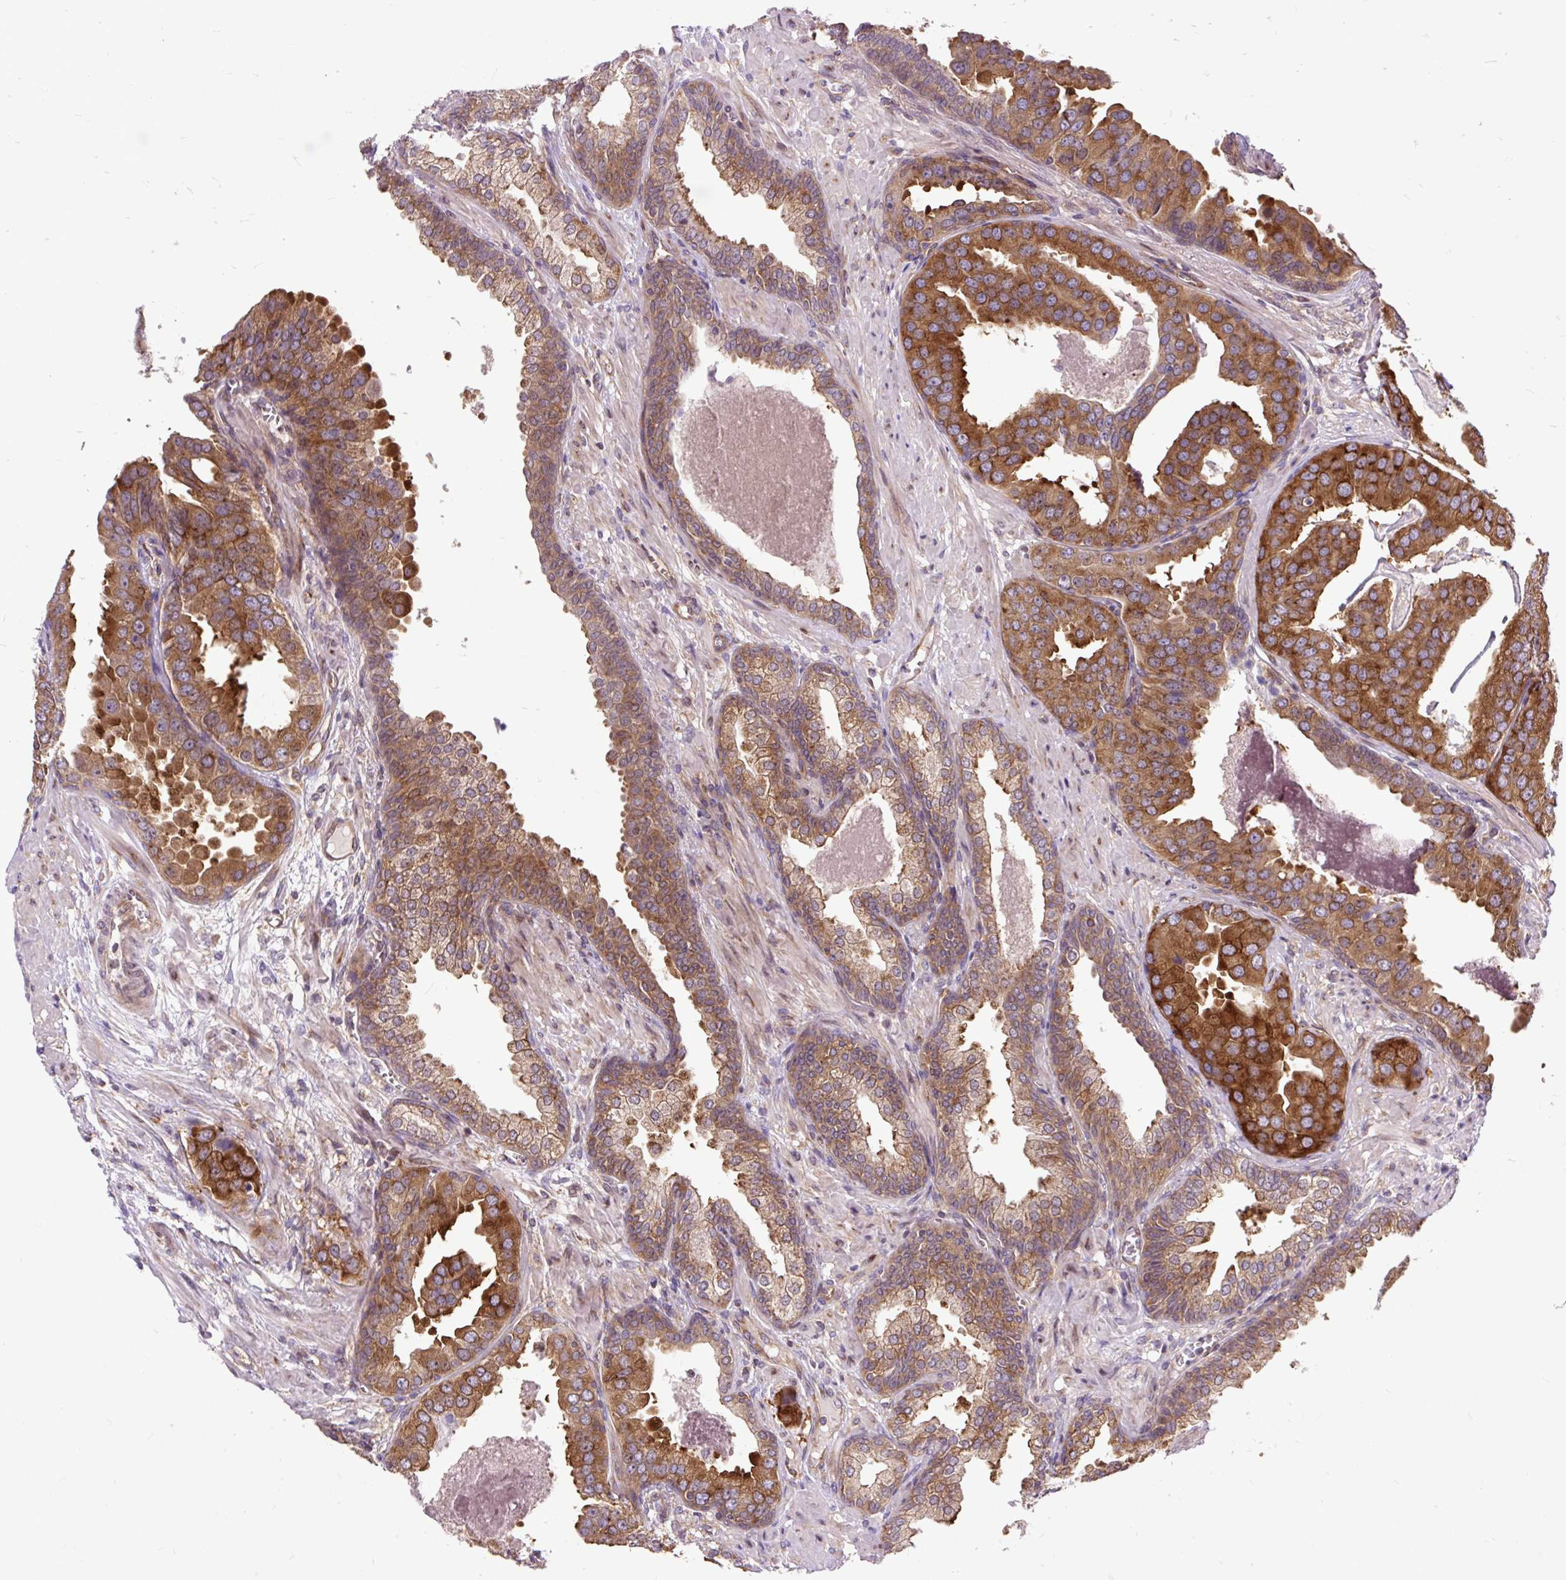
{"staining": {"intensity": "strong", "quantity": "25%-75%", "location": "cytoplasmic/membranous"}, "tissue": "prostate cancer", "cell_type": "Tumor cells", "image_type": "cancer", "snomed": [{"axis": "morphology", "description": "Adenocarcinoma, High grade"}, {"axis": "topography", "description": "Prostate"}], "caption": "Prostate cancer (high-grade adenocarcinoma) stained for a protein (brown) displays strong cytoplasmic/membranous positive expression in approximately 25%-75% of tumor cells.", "gene": "TRIM17", "patient": {"sex": "male", "age": 71}}